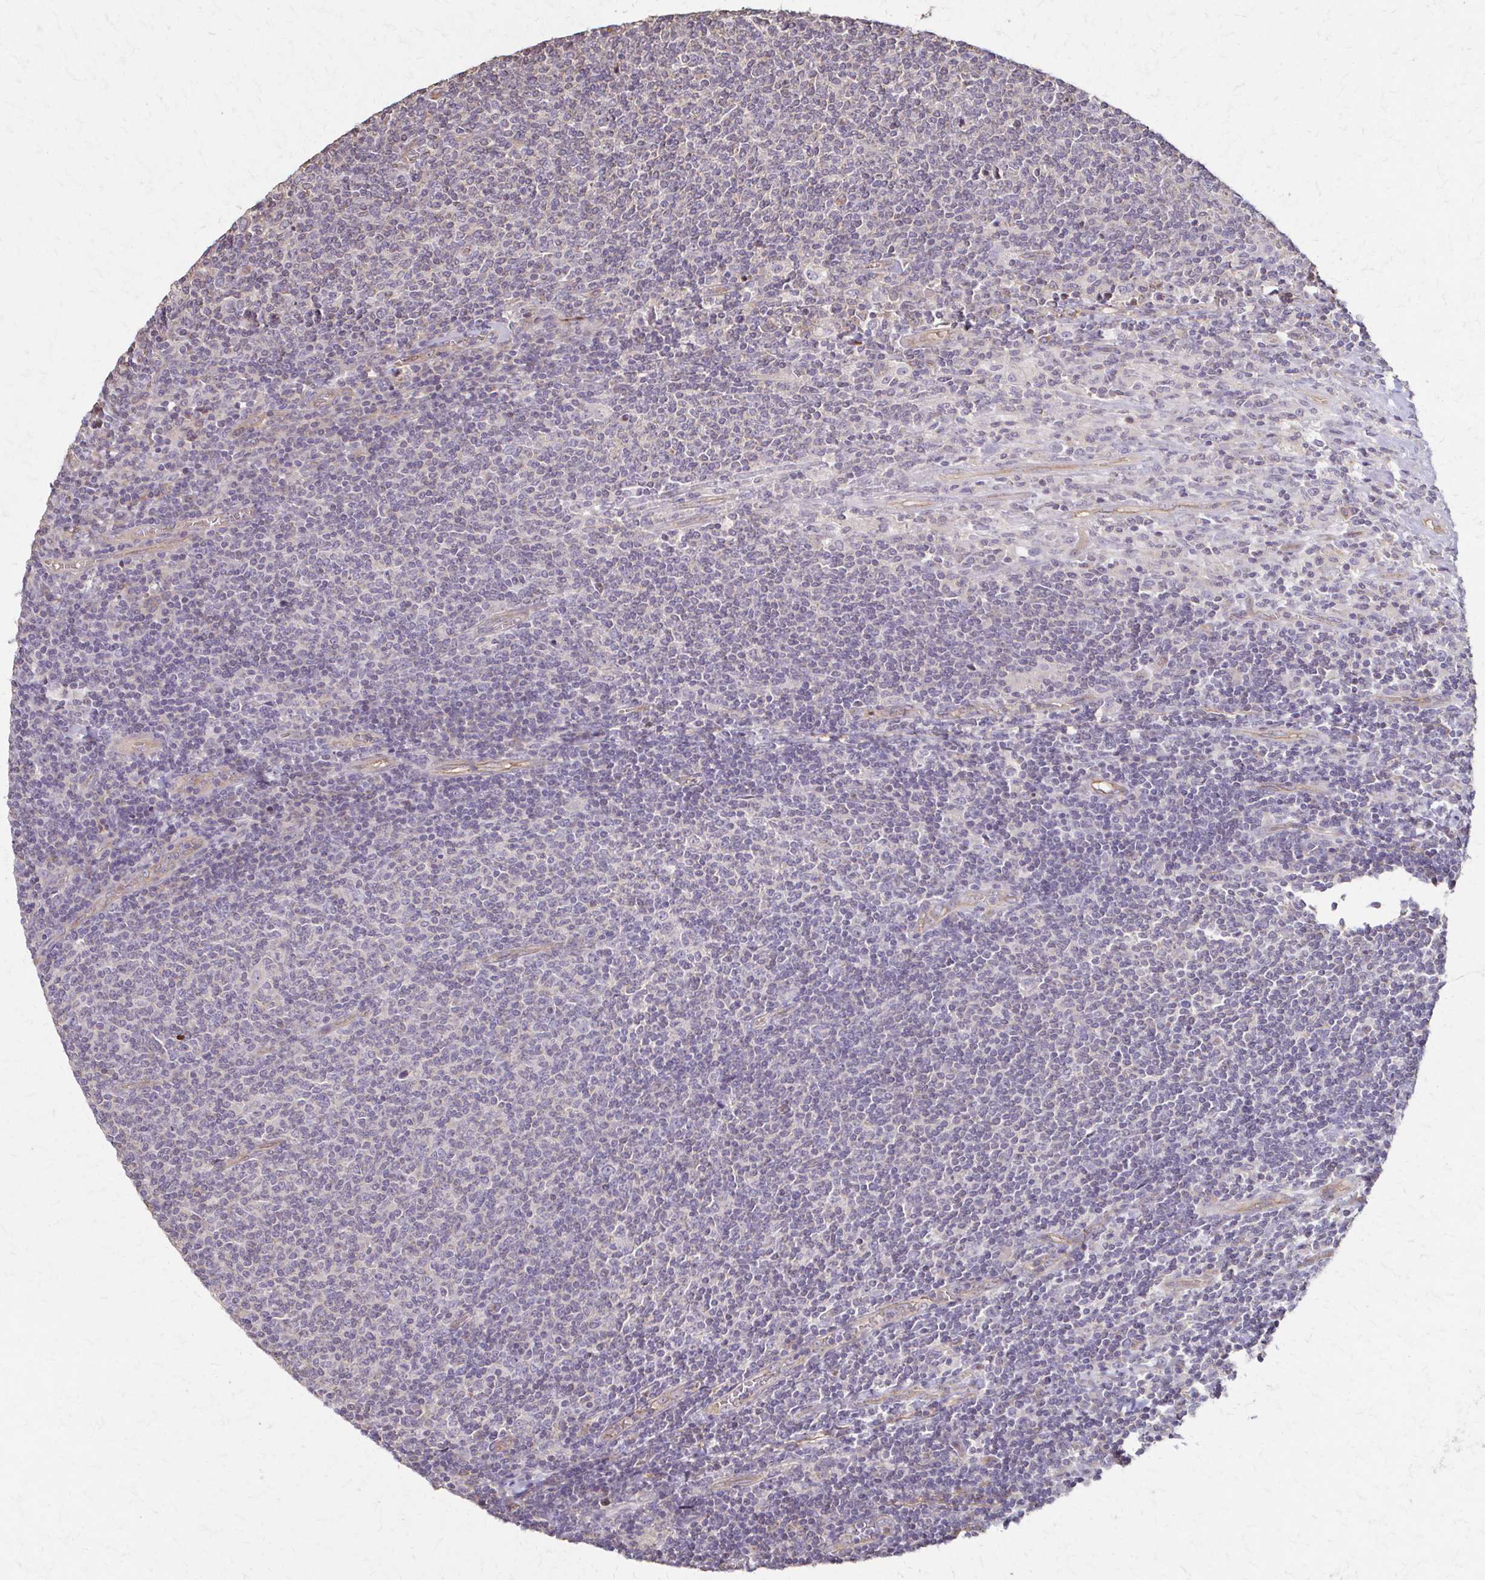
{"staining": {"intensity": "negative", "quantity": "none", "location": "none"}, "tissue": "lymphoma", "cell_type": "Tumor cells", "image_type": "cancer", "snomed": [{"axis": "morphology", "description": "Malignant lymphoma, non-Hodgkin's type, Low grade"}, {"axis": "topography", "description": "Lymph node"}], "caption": "Tumor cells are negative for protein expression in human low-grade malignant lymphoma, non-Hodgkin's type.", "gene": "IL18BP", "patient": {"sex": "male", "age": 52}}